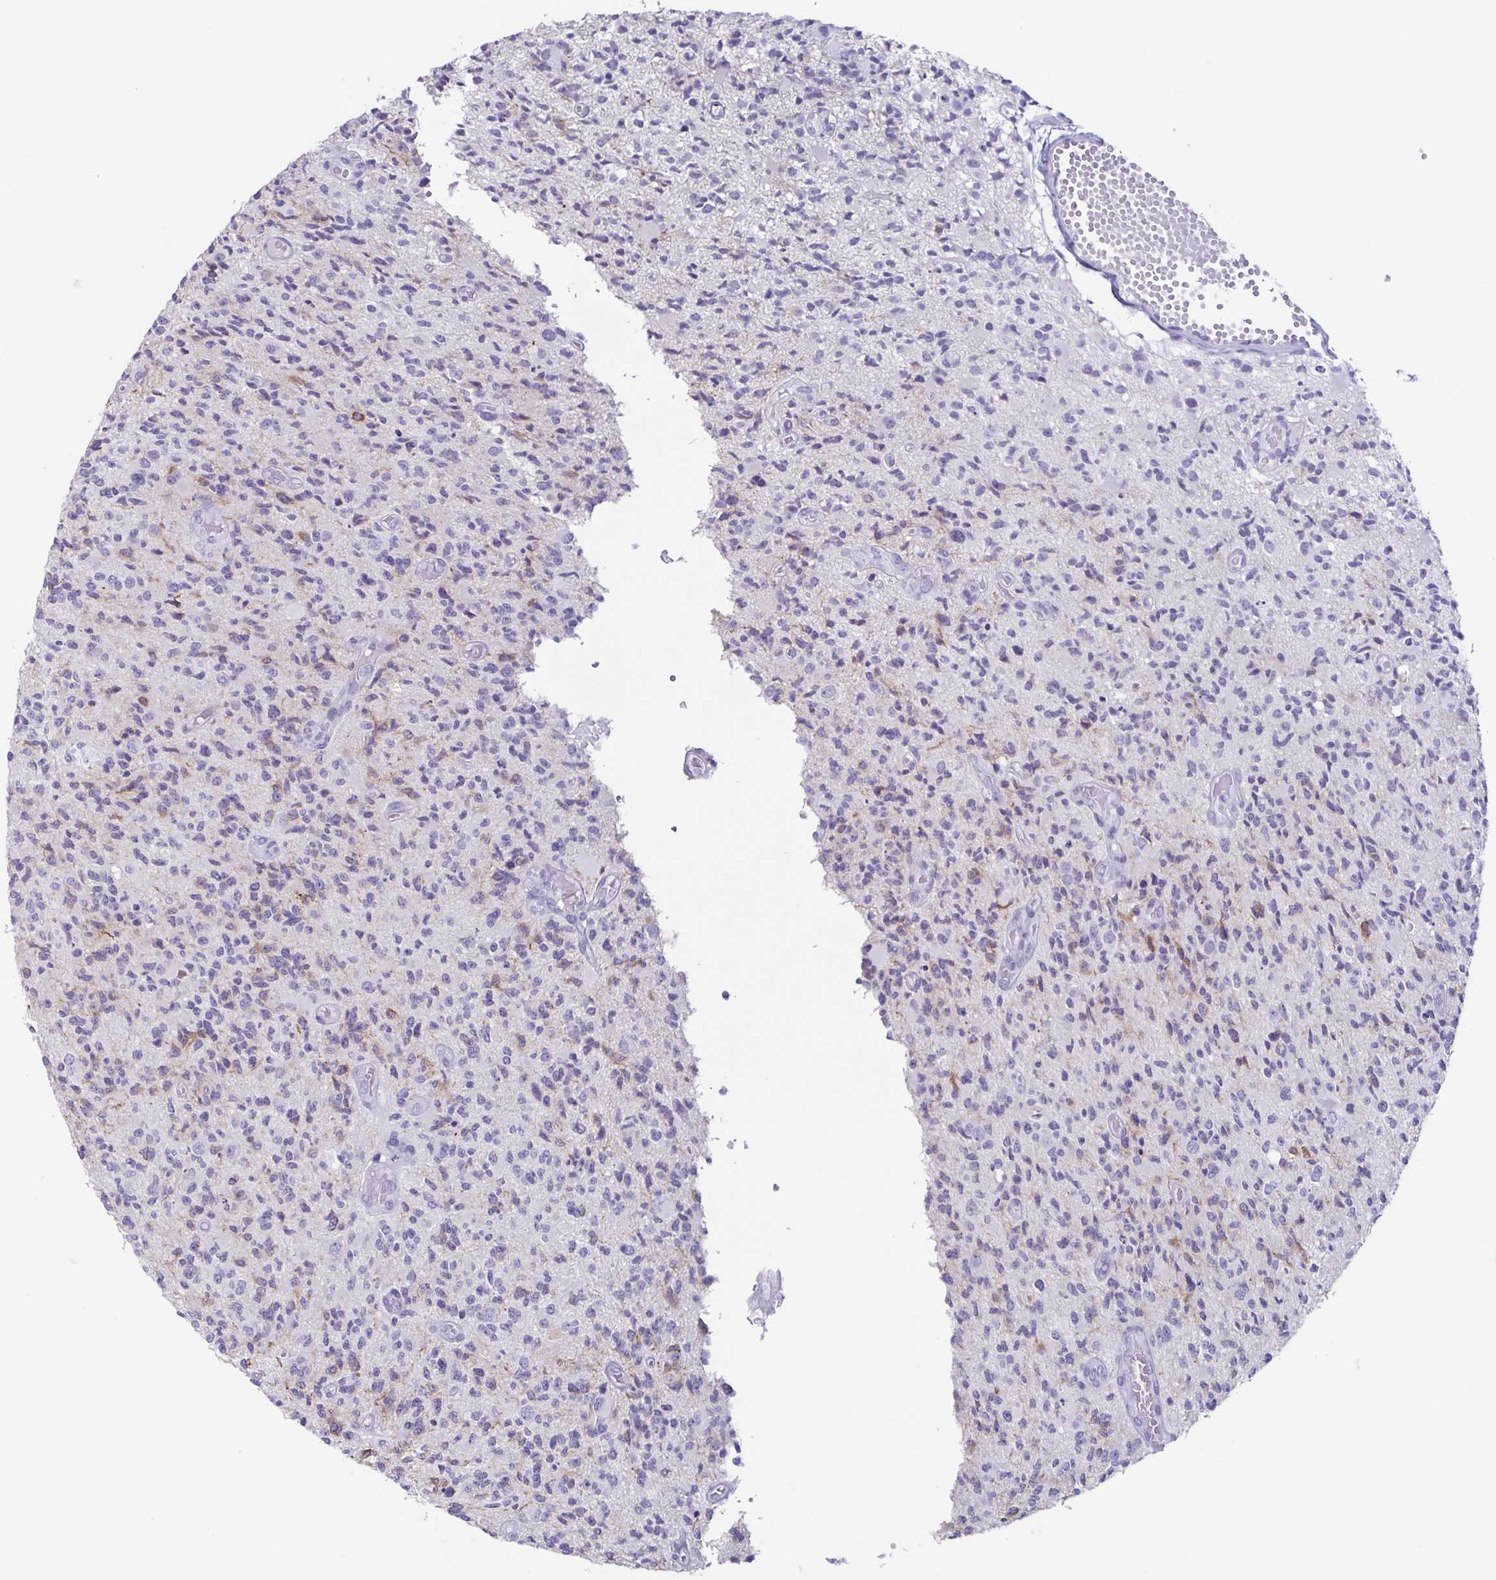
{"staining": {"intensity": "negative", "quantity": "none", "location": "none"}, "tissue": "glioma", "cell_type": "Tumor cells", "image_type": "cancer", "snomed": [{"axis": "morphology", "description": "Glioma, malignant, High grade"}, {"axis": "topography", "description": "Brain"}], "caption": "Tumor cells are negative for protein expression in human glioma. (Brightfield microscopy of DAB immunohistochemistry (IHC) at high magnification).", "gene": "ENKUR", "patient": {"sex": "female", "age": 63}}